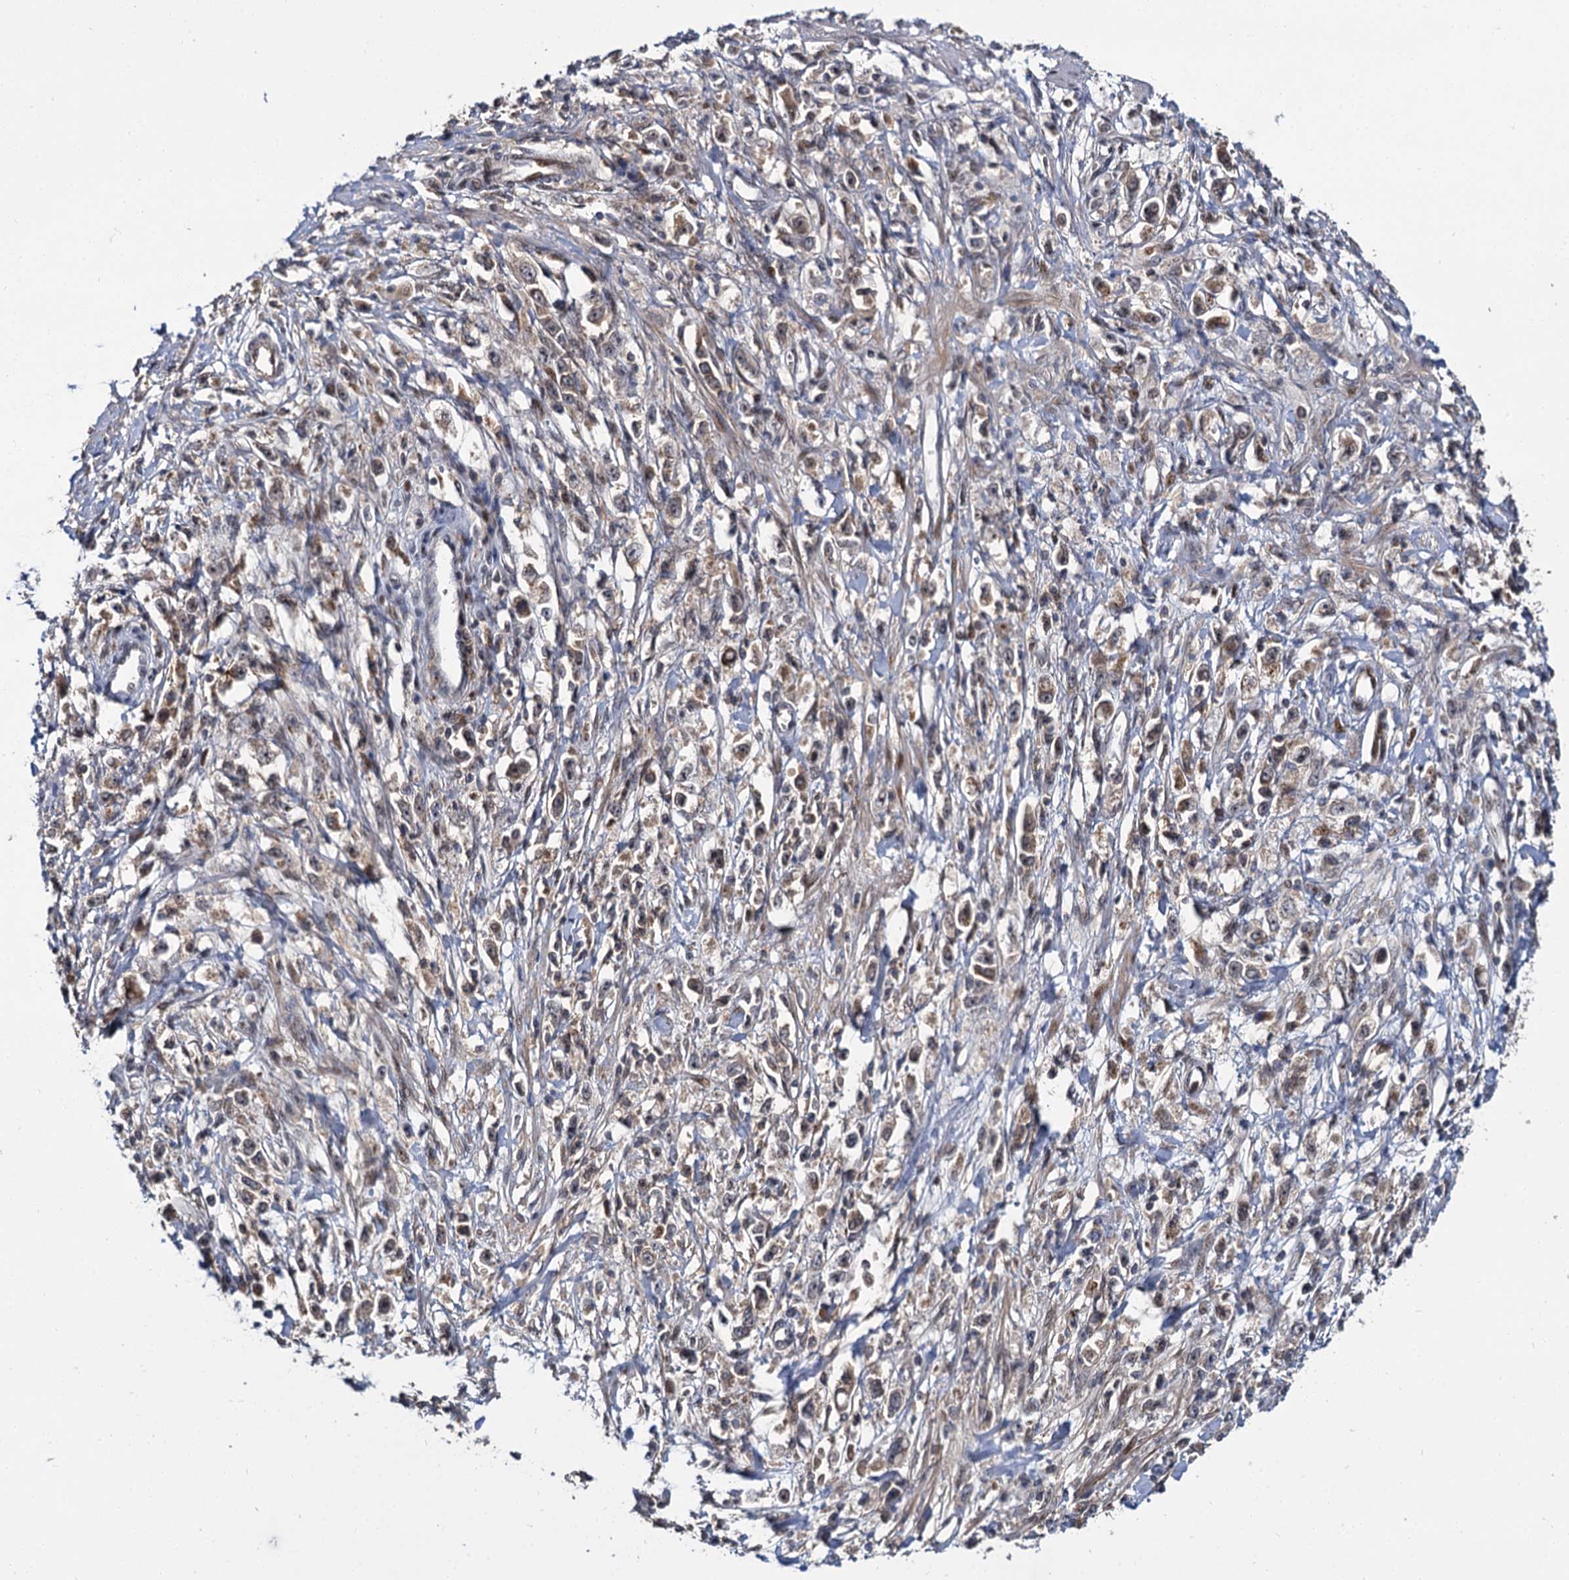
{"staining": {"intensity": "negative", "quantity": "none", "location": "none"}, "tissue": "stomach cancer", "cell_type": "Tumor cells", "image_type": "cancer", "snomed": [{"axis": "morphology", "description": "Adenocarcinoma, NOS"}, {"axis": "topography", "description": "Stomach"}], "caption": "Tumor cells show no significant positivity in stomach adenocarcinoma.", "gene": "MBD6", "patient": {"sex": "female", "age": 59}}